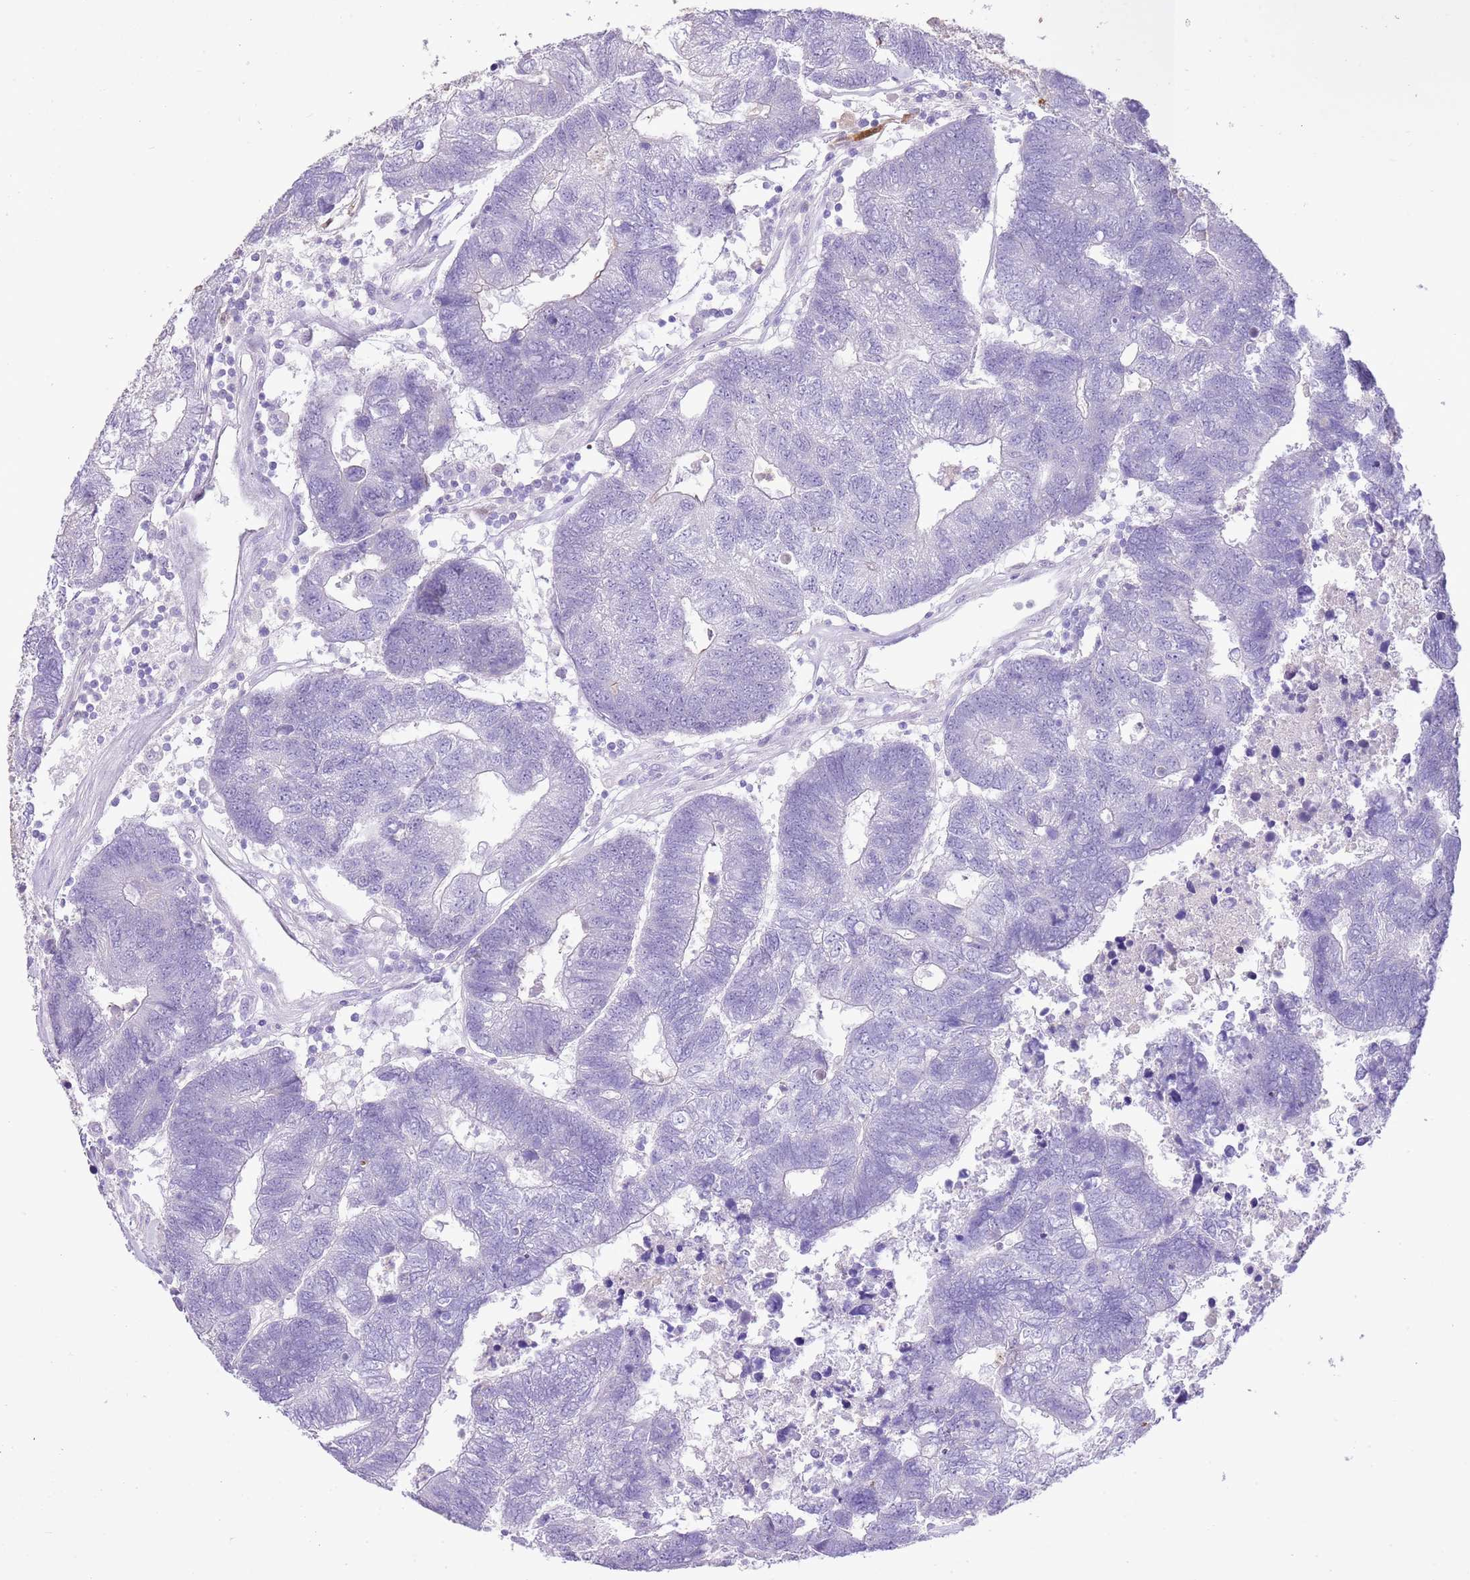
{"staining": {"intensity": "negative", "quantity": "none", "location": "none"}, "tissue": "colorectal cancer", "cell_type": "Tumor cells", "image_type": "cancer", "snomed": [{"axis": "morphology", "description": "Adenocarcinoma, NOS"}, {"axis": "topography", "description": "Colon"}], "caption": "The histopathology image reveals no significant expression in tumor cells of colorectal cancer.", "gene": "XPO7", "patient": {"sex": "female", "age": 48}}